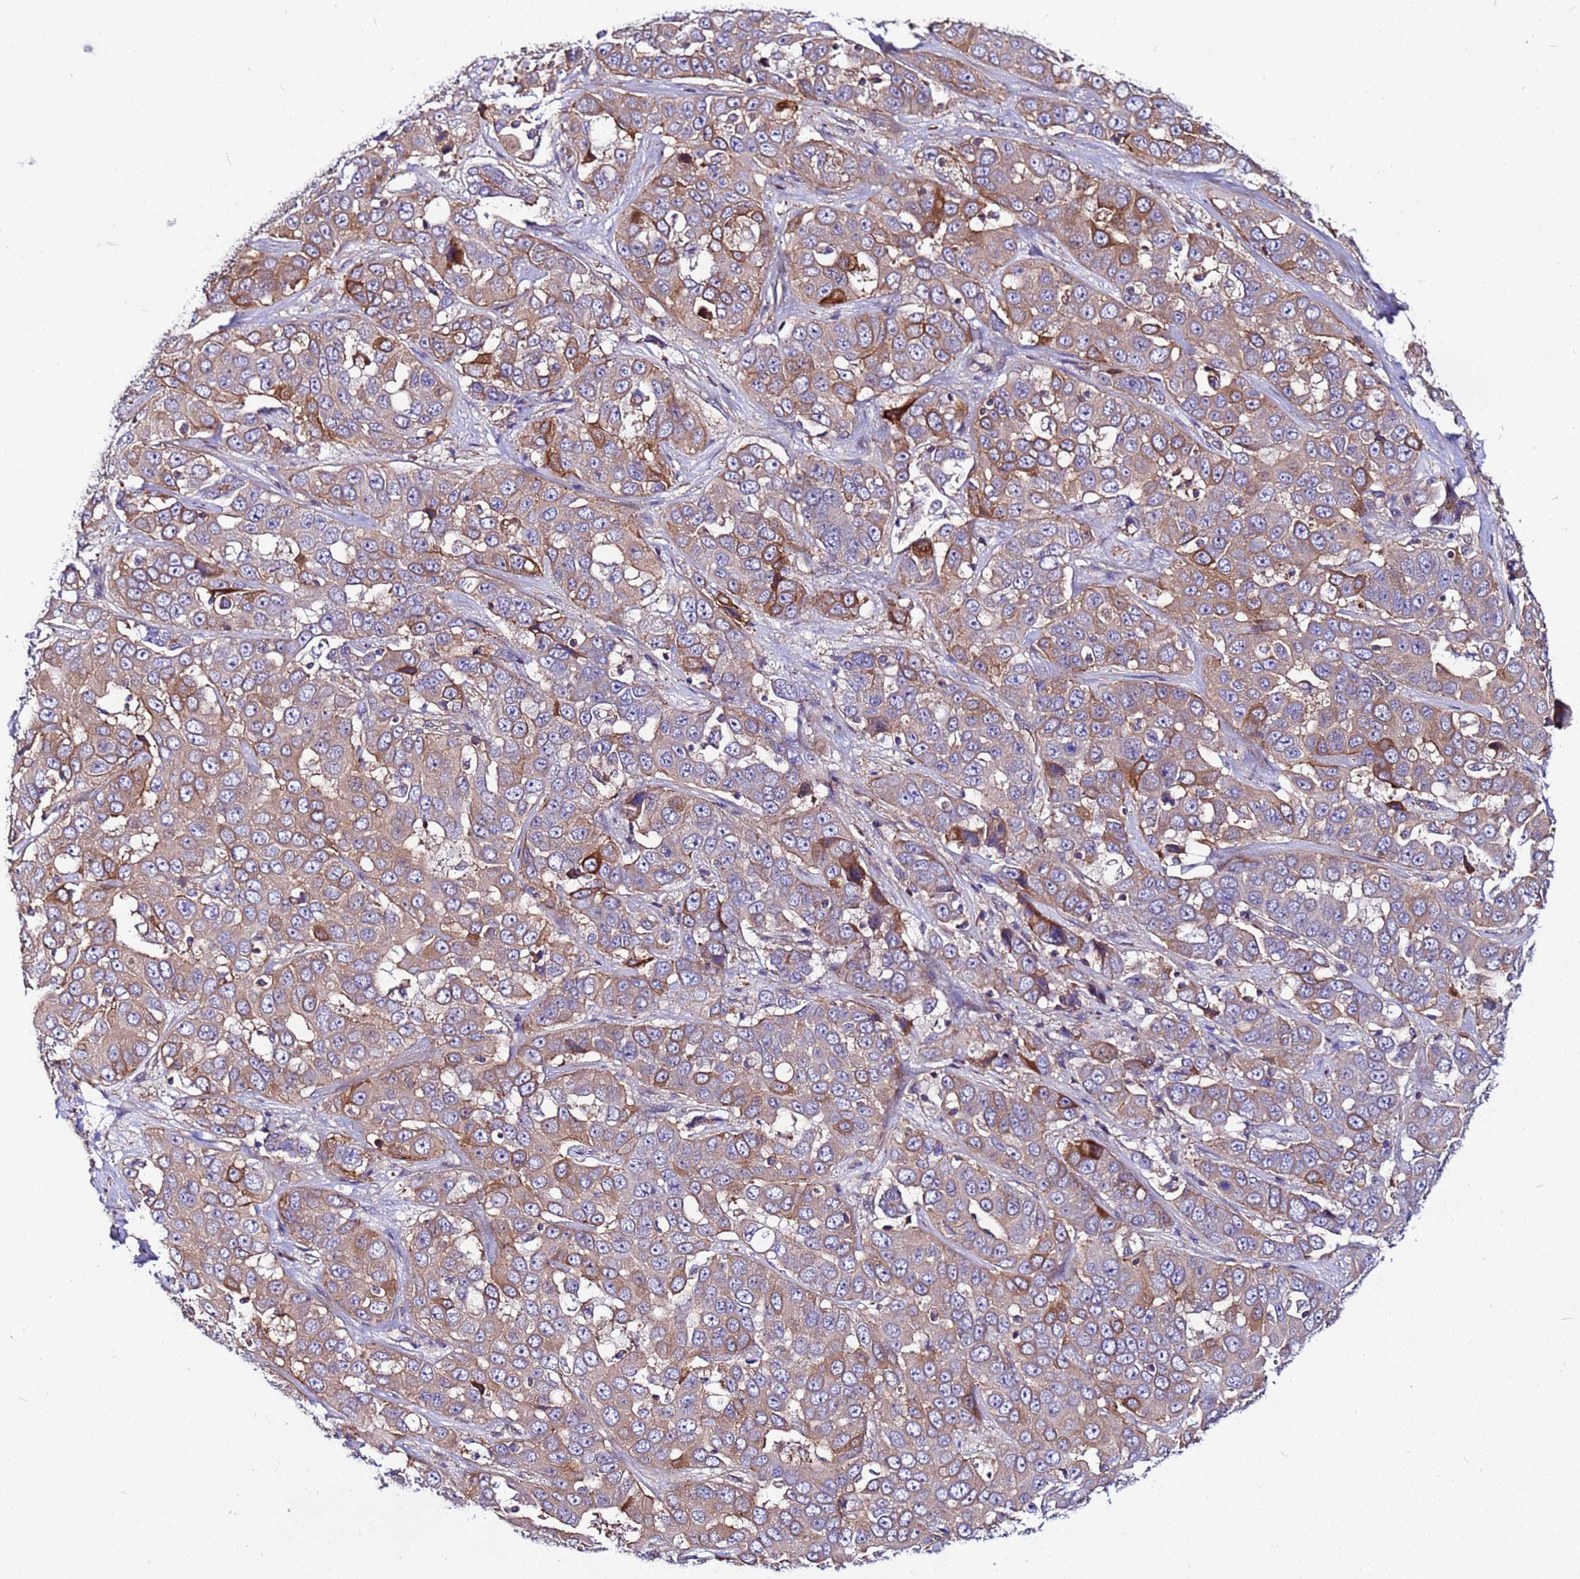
{"staining": {"intensity": "moderate", "quantity": "25%-75%", "location": "cytoplasmic/membranous"}, "tissue": "liver cancer", "cell_type": "Tumor cells", "image_type": "cancer", "snomed": [{"axis": "morphology", "description": "Cholangiocarcinoma"}, {"axis": "topography", "description": "Liver"}], "caption": "DAB immunohistochemical staining of liver cancer exhibits moderate cytoplasmic/membranous protein staining in approximately 25%-75% of tumor cells.", "gene": "STK38", "patient": {"sex": "female", "age": 52}}